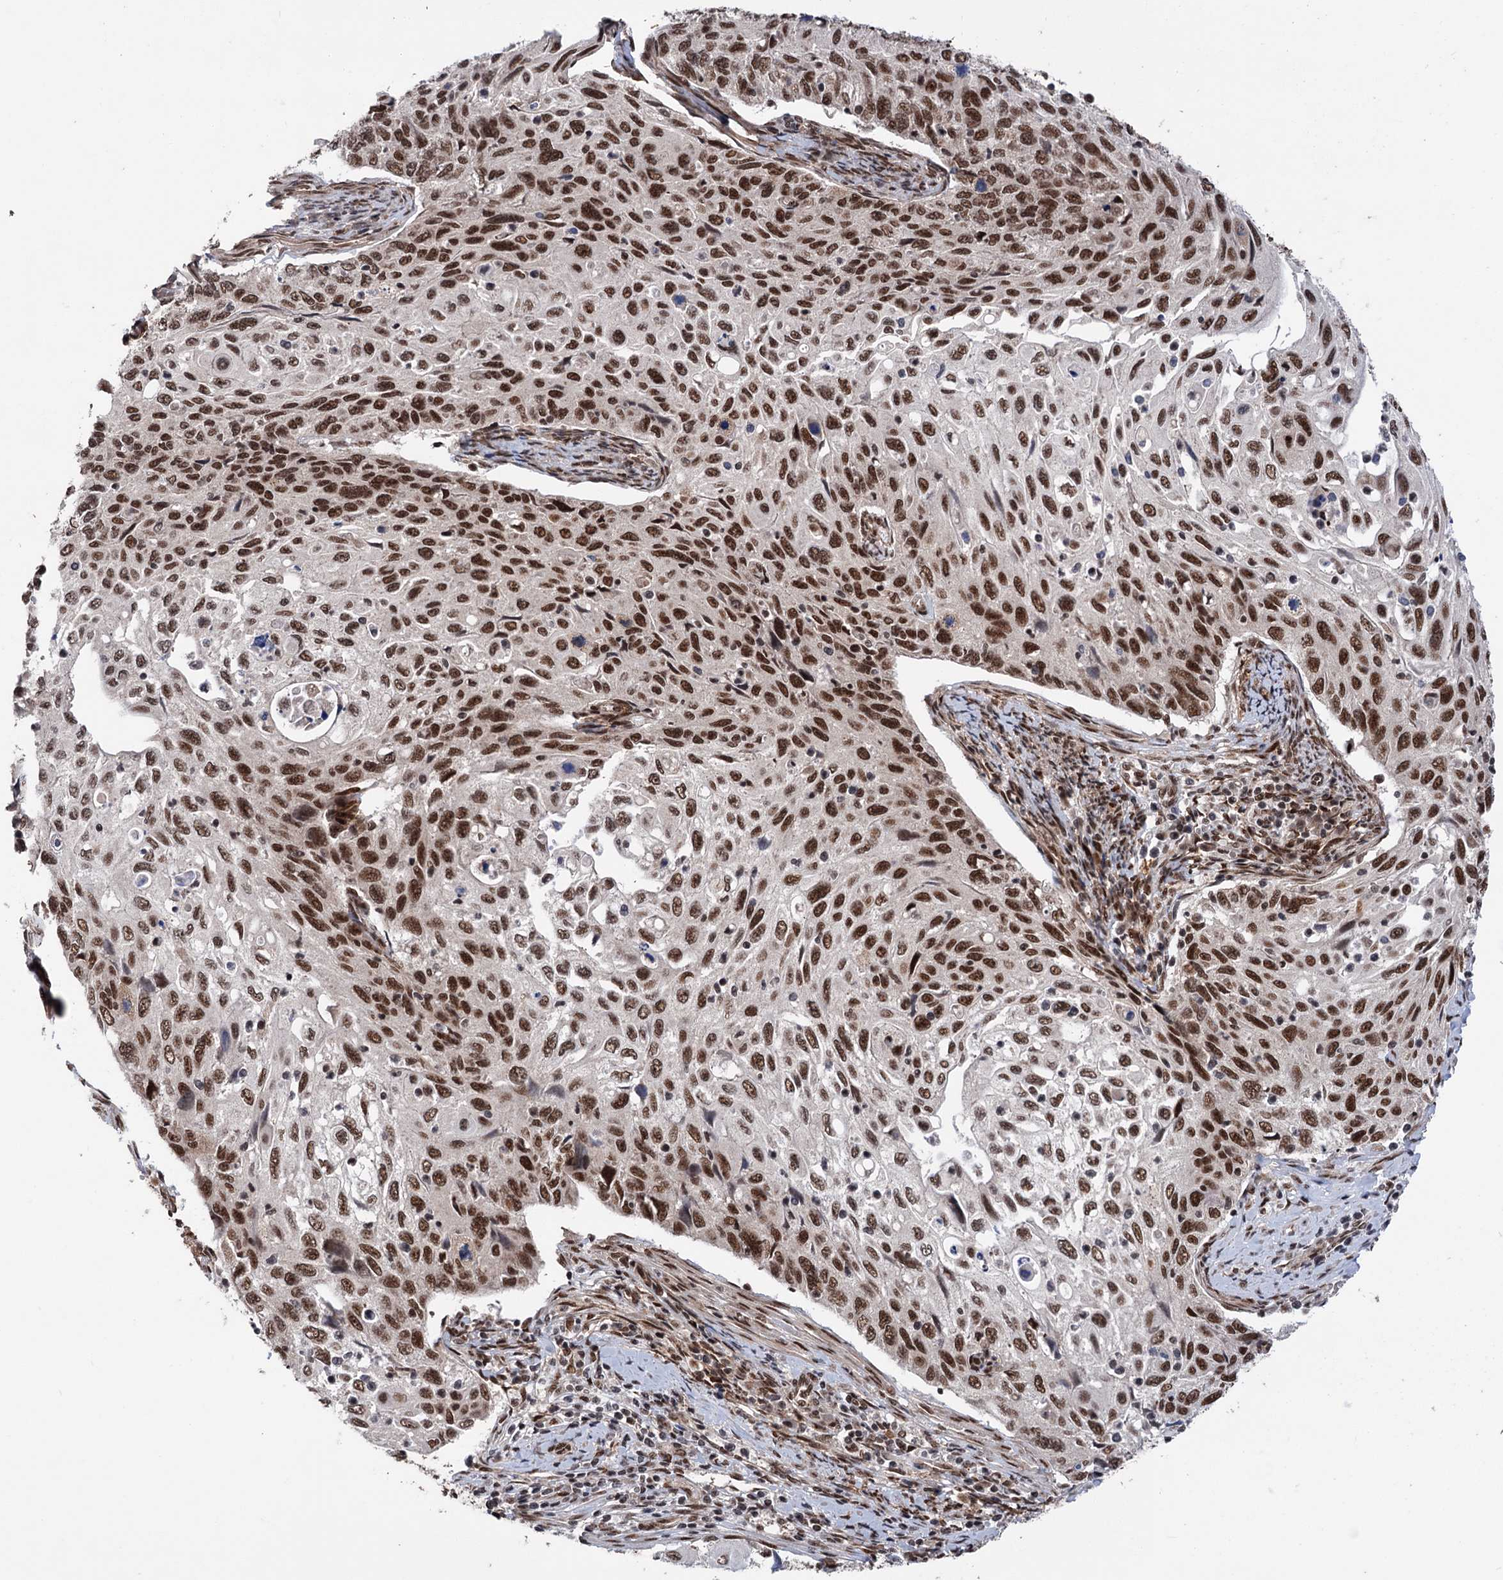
{"staining": {"intensity": "strong", "quantity": ">75%", "location": "nuclear"}, "tissue": "cervical cancer", "cell_type": "Tumor cells", "image_type": "cancer", "snomed": [{"axis": "morphology", "description": "Squamous cell carcinoma, NOS"}, {"axis": "topography", "description": "Cervix"}], "caption": "Immunohistochemical staining of human cervical cancer displays high levels of strong nuclear staining in about >75% of tumor cells.", "gene": "MAML1", "patient": {"sex": "female", "age": 70}}